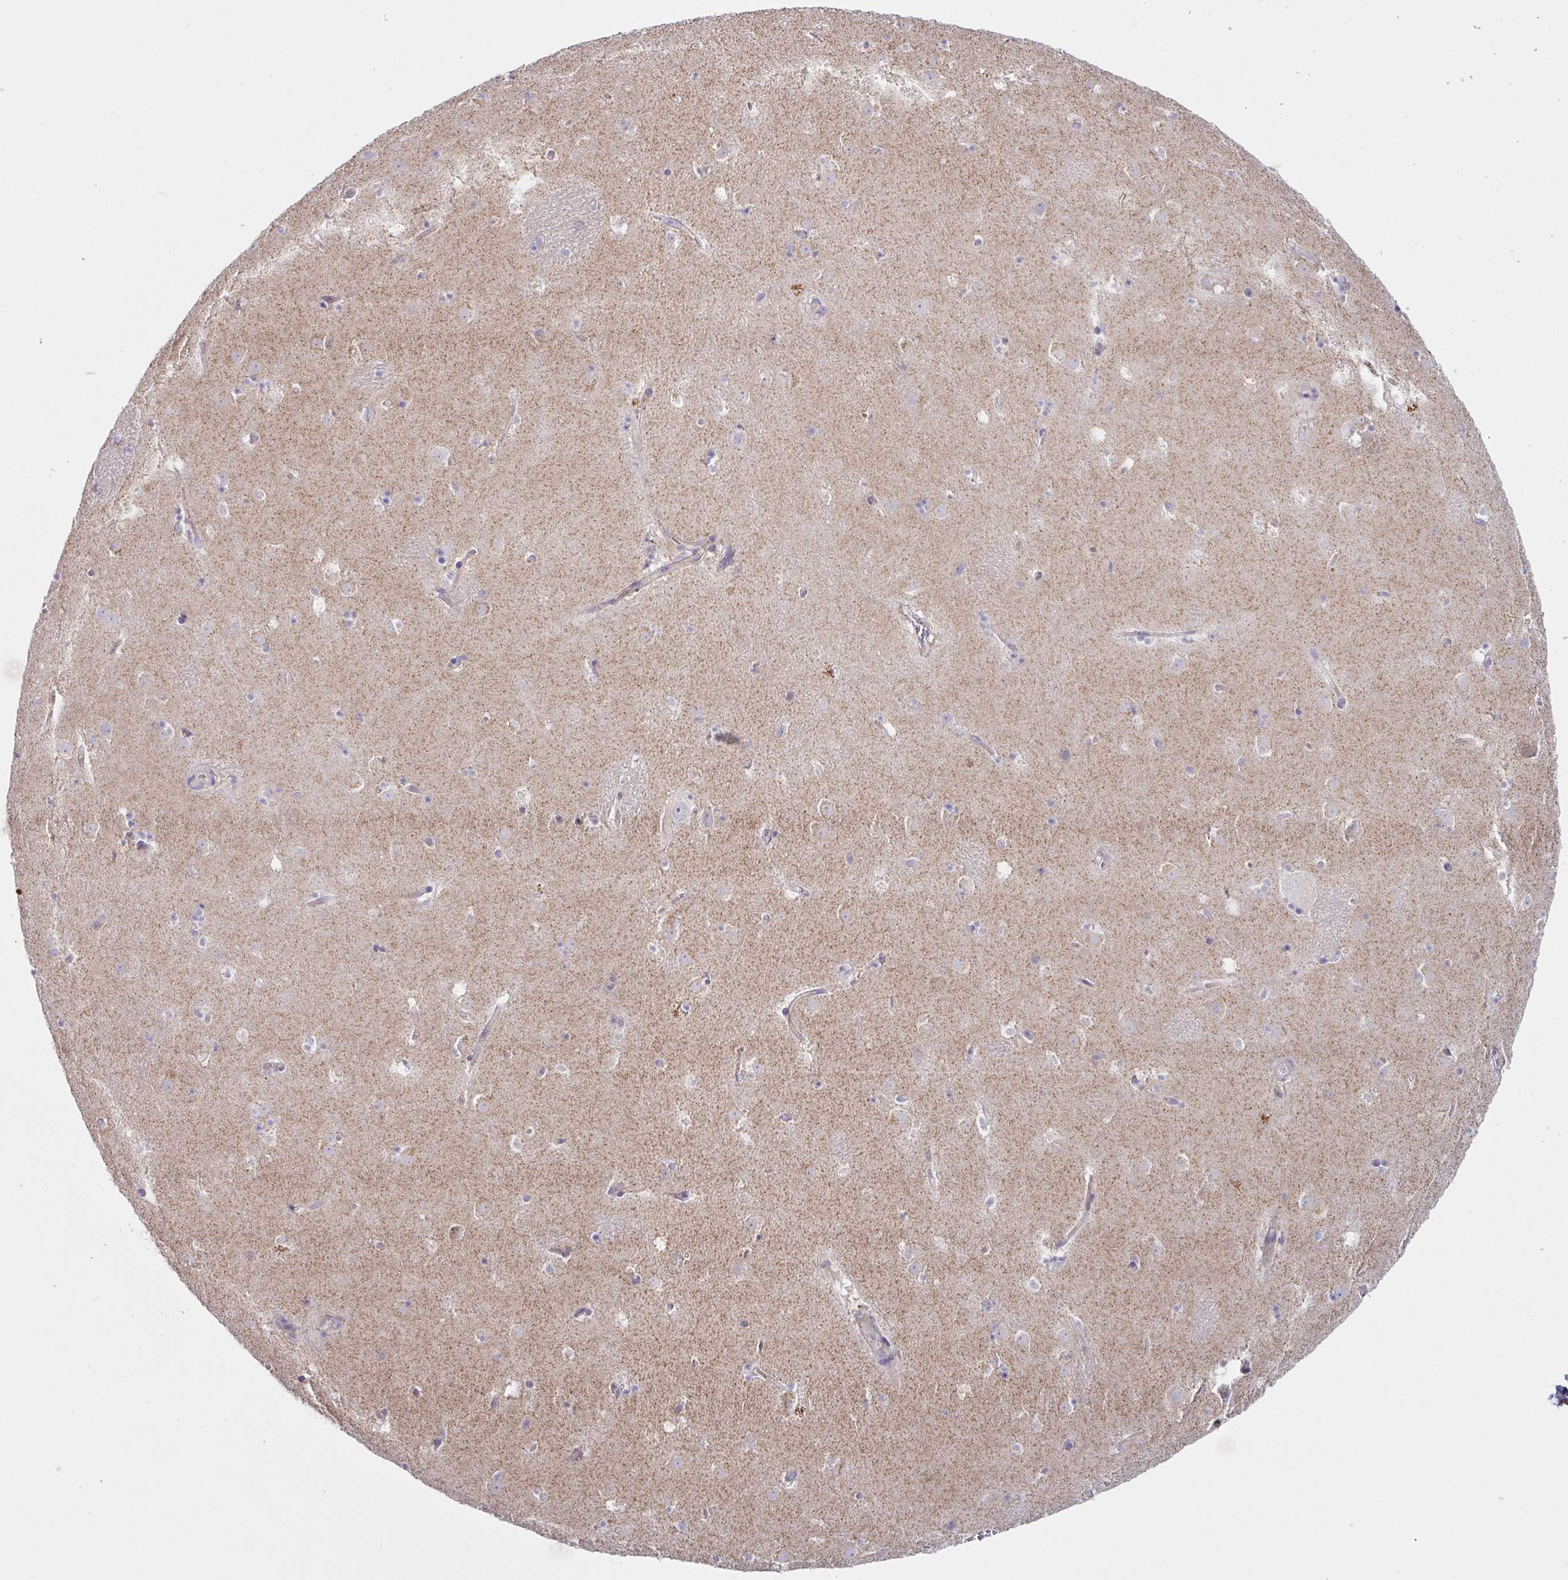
{"staining": {"intensity": "negative", "quantity": "none", "location": "none"}, "tissue": "caudate", "cell_type": "Glial cells", "image_type": "normal", "snomed": [{"axis": "morphology", "description": "Normal tissue, NOS"}, {"axis": "topography", "description": "Lateral ventricle wall"}], "caption": "The micrograph shows no significant staining in glial cells of caudate.", "gene": "YARS2", "patient": {"sex": "male", "age": 37}}